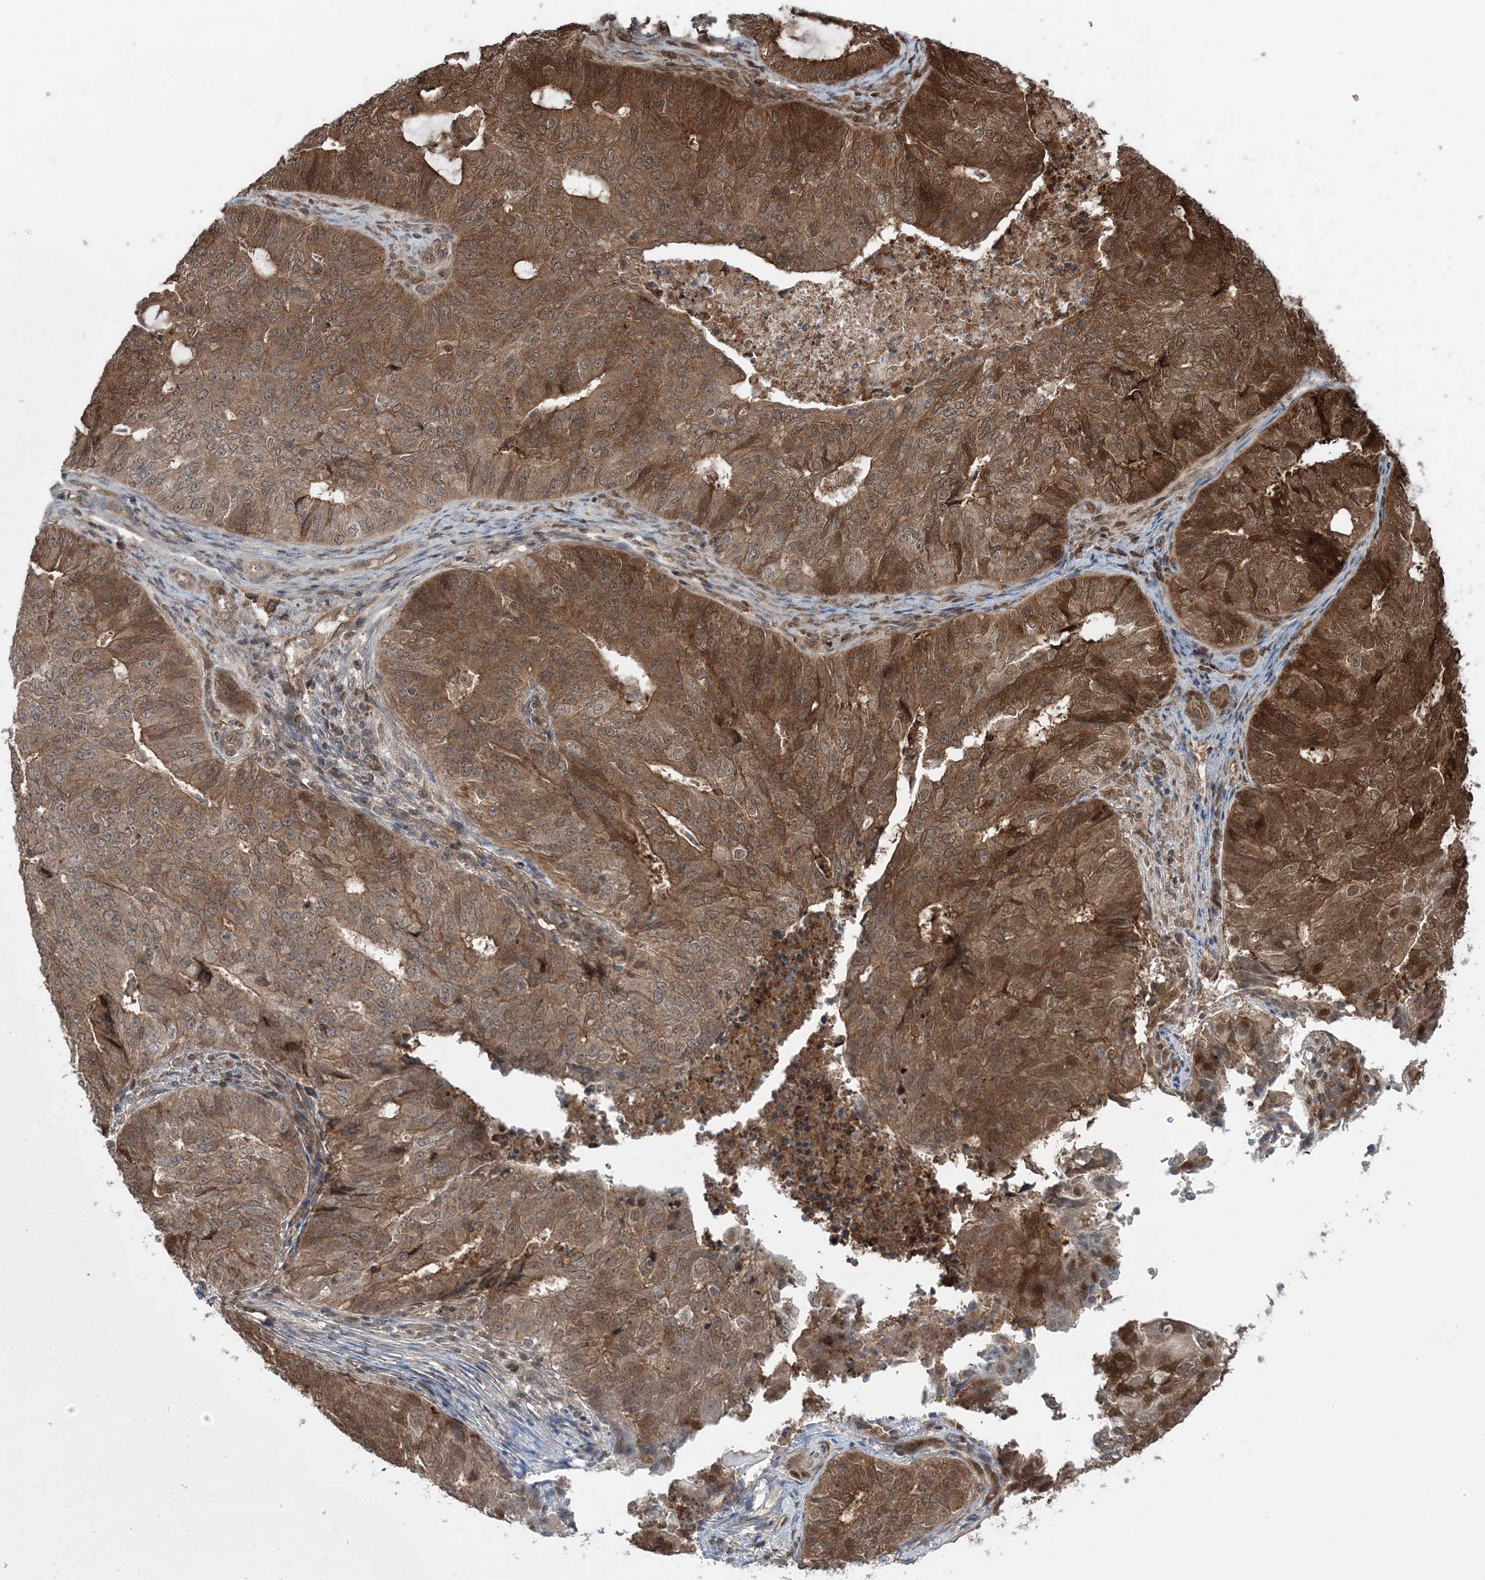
{"staining": {"intensity": "strong", "quantity": ">75%", "location": "cytoplasmic/membranous"}, "tissue": "endometrial cancer", "cell_type": "Tumor cells", "image_type": "cancer", "snomed": [{"axis": "morphology", "description": "Adenocarcinoma, NOS"}, {"axis": "topography", "description": "Endometrium"}], "caption": "Approximately >75% of tumor cells in endometrial cancer show strong cytoplasmic/membranous protein expression as visualized by brown immunohistochemical staining.", "gene": "MAPK1IP1L", "patient": {"sex": "female", "age": 32}}